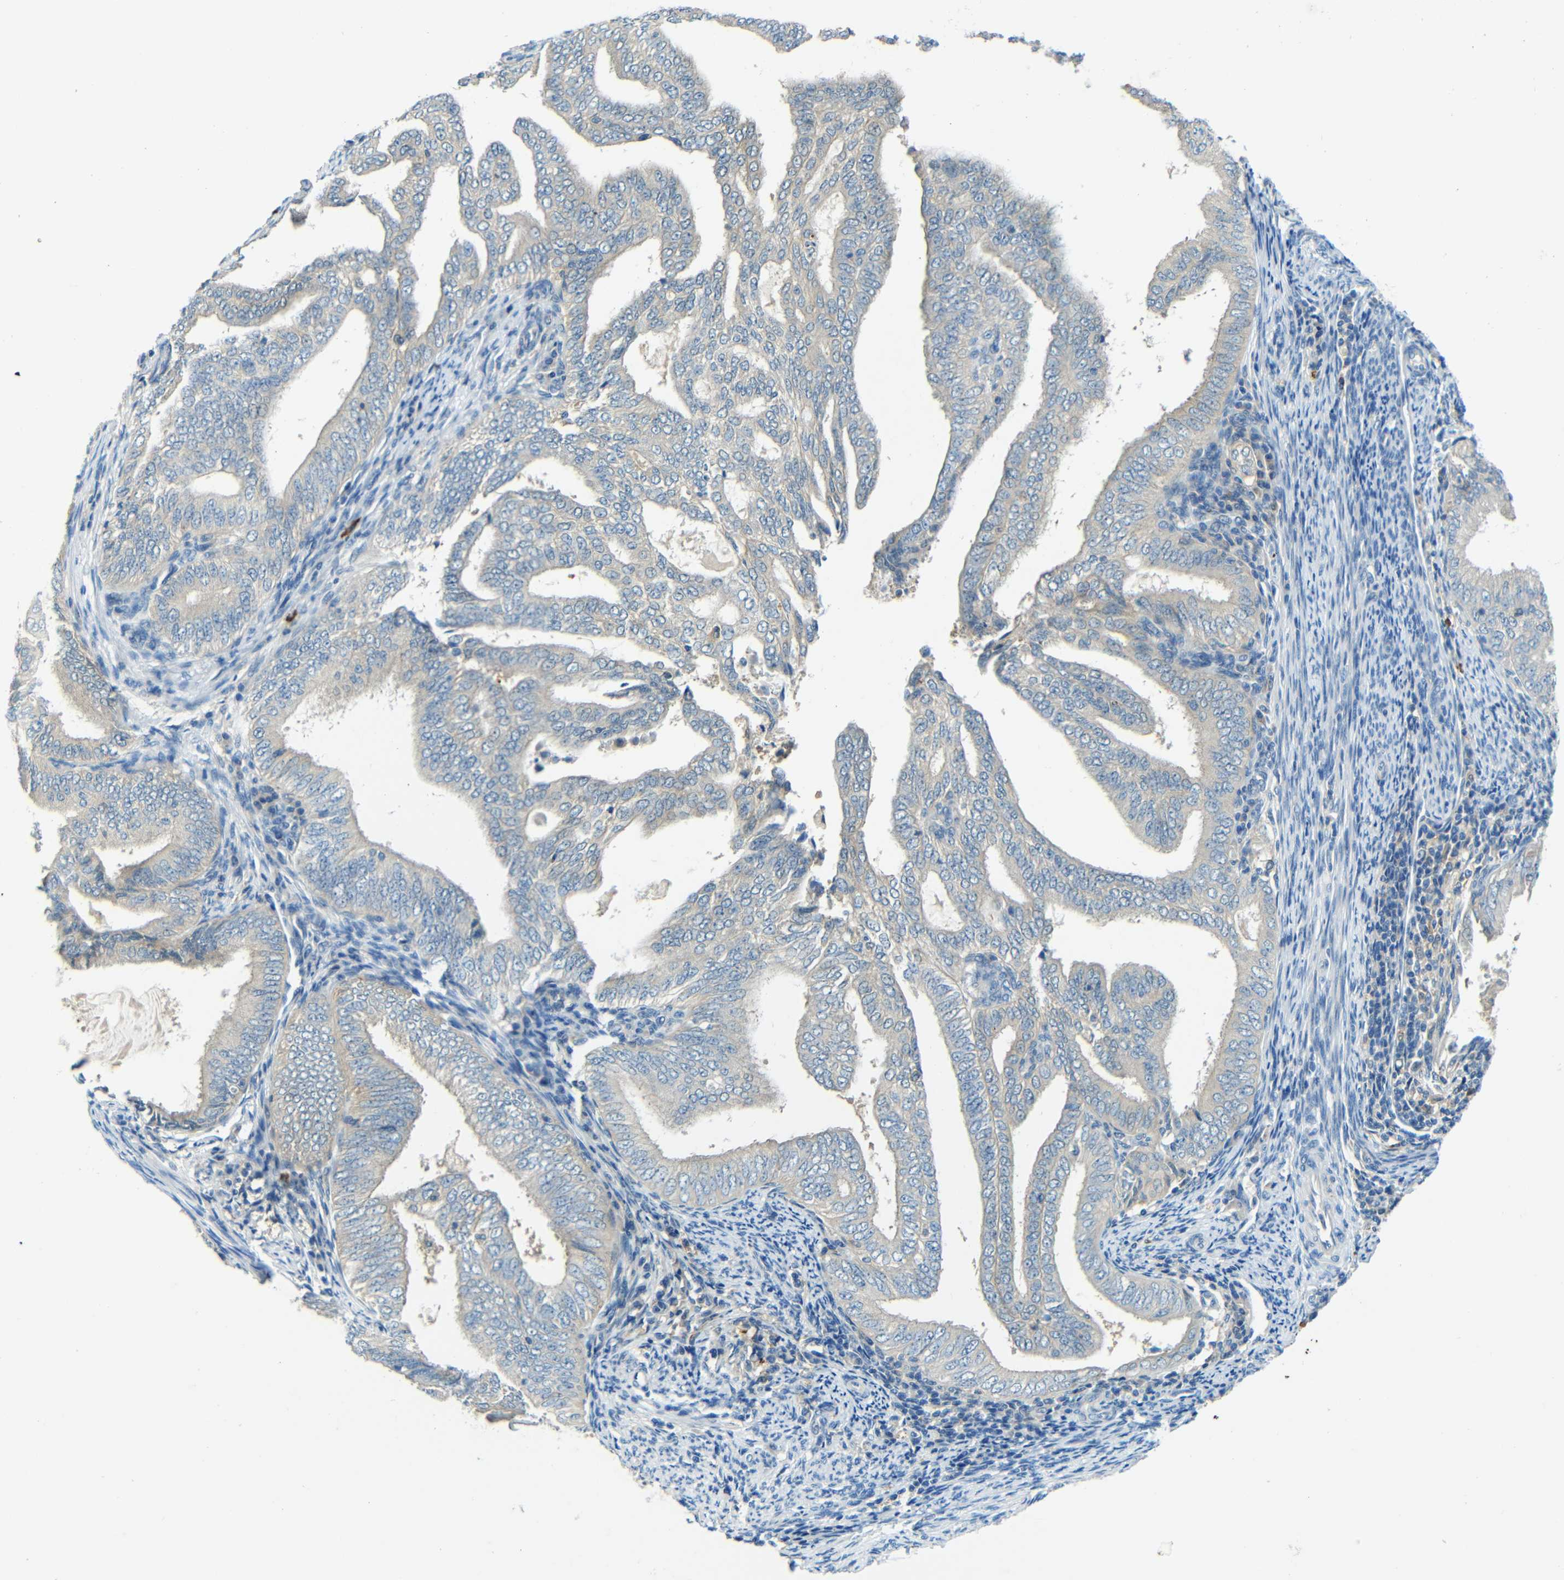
{"staining": {"intensity": "weak", "quantity": "25%-75%", "location": "cytoplasmic/membranous"}, "tissue": "endometrial cancer", "cell_type": "Tumor cells", "image_type": "cancer", "snomed": [{"axis": "morphology", "description": "Adenocarcinoma, NOS"}, {"axis": "topography", "description": "Endometrium"}], "caption": "Endometrial cancer stained with DAB immunohistochemistry (IHC) displays low levels of weak cytoplasmic/membranous staining in about 25%-75% of tumor cells. The staining was performed using DAB, with brown indicating positive protein expression. Nuclei are stained blue with hematoxylin.", "gene": "CYP26B1", "patient": {"sex": "female", "age": 58}}